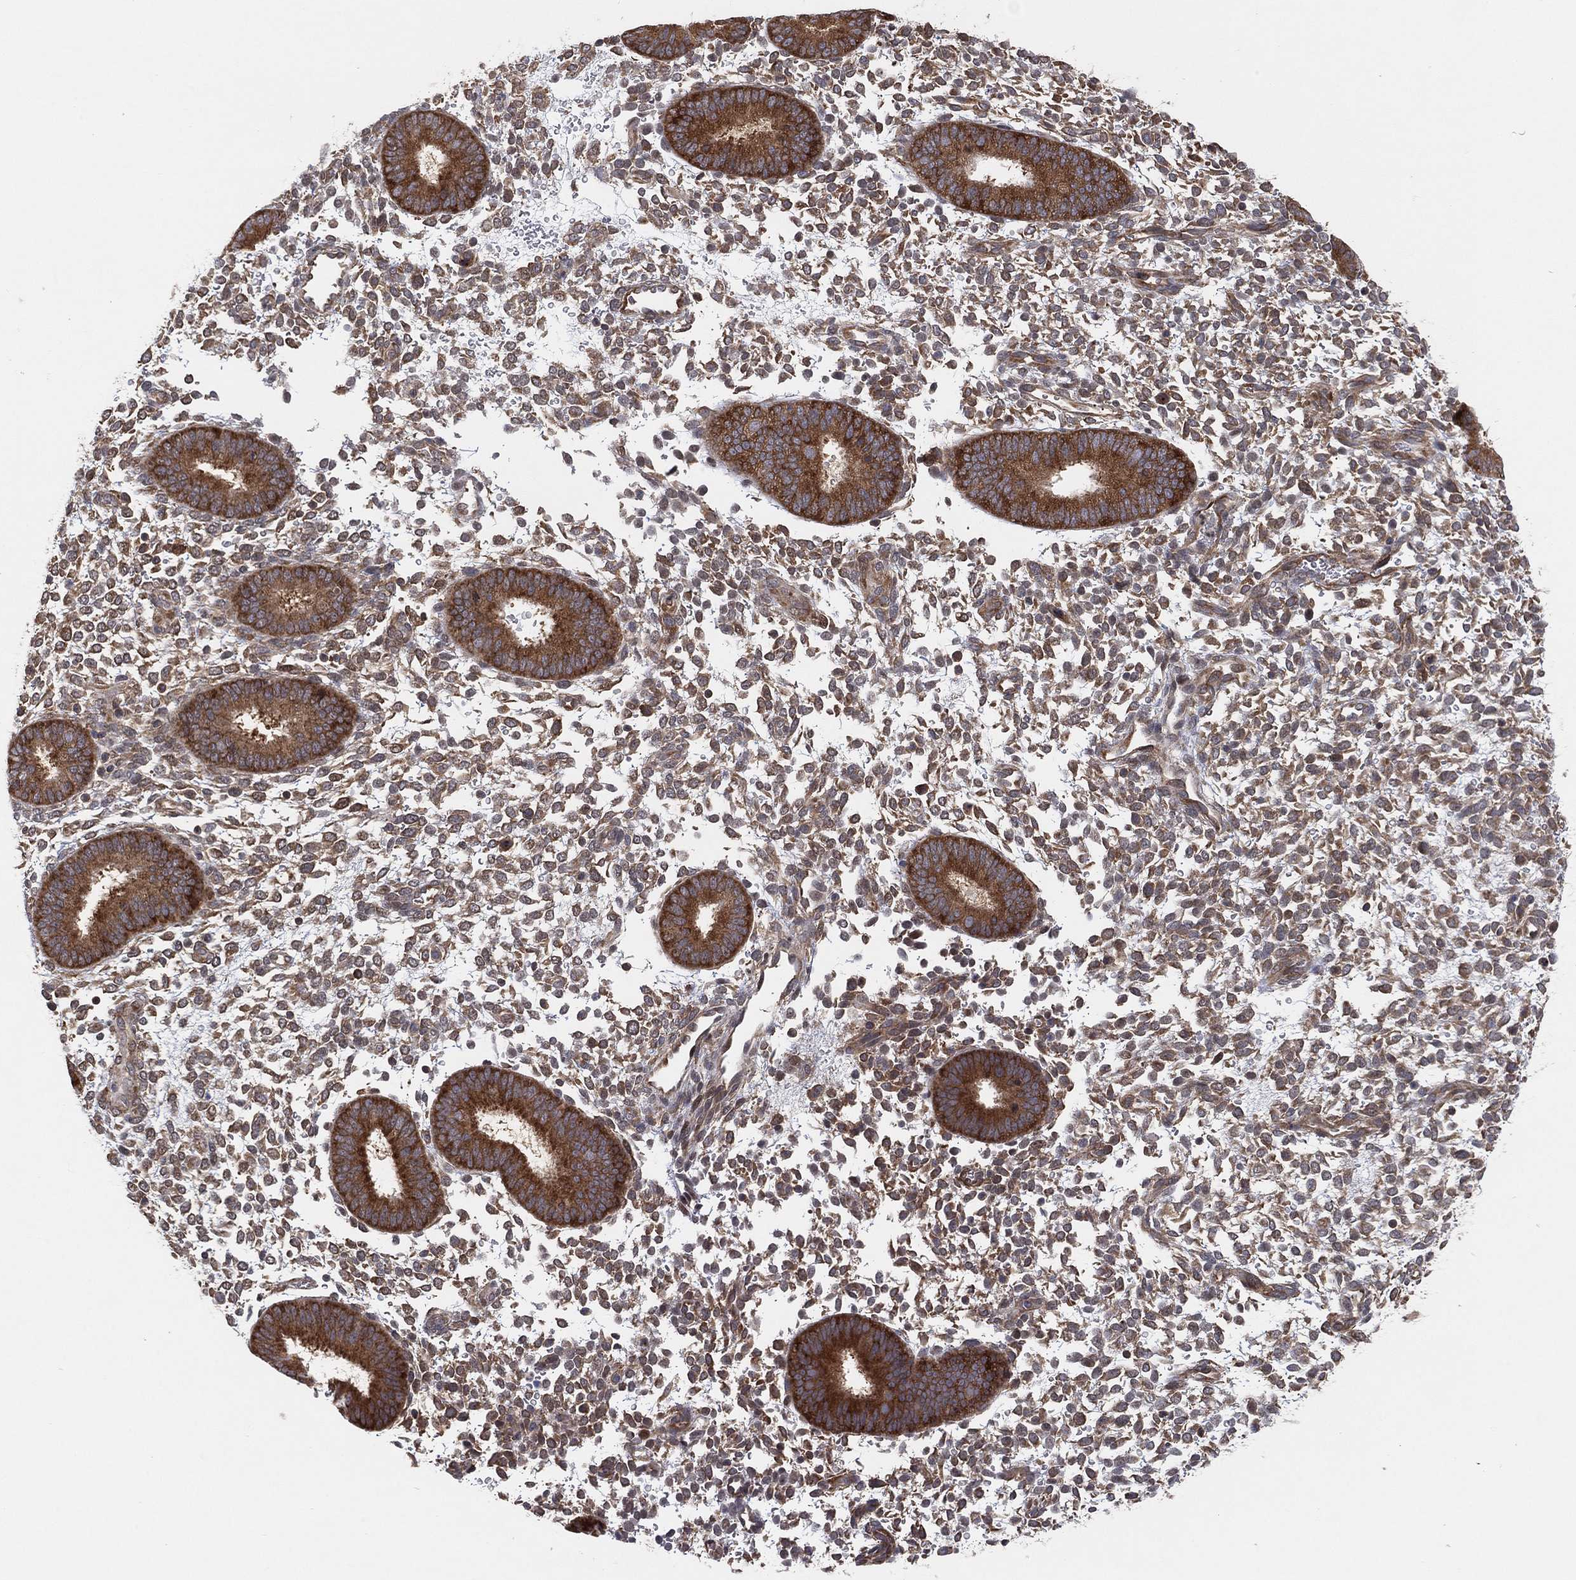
{"staining": {"intensity": "negative", "quantity": "none", "location": "none"}, "tissue": "endometrium", "cell_type": "Cells in endometrial stroma", "image_type": "normal", "snomed": [{"axis": "morphology", "description": "Normal tissue, NOS"}, {"axis": "topography", "description": "Endometrium"}], "caption": "Micrograph shows no significant protein positivity in cells in endometrial stroma of normal endometrium.", "gene": "TMTC4", "patient": {"sex": "female", "age": 39}}